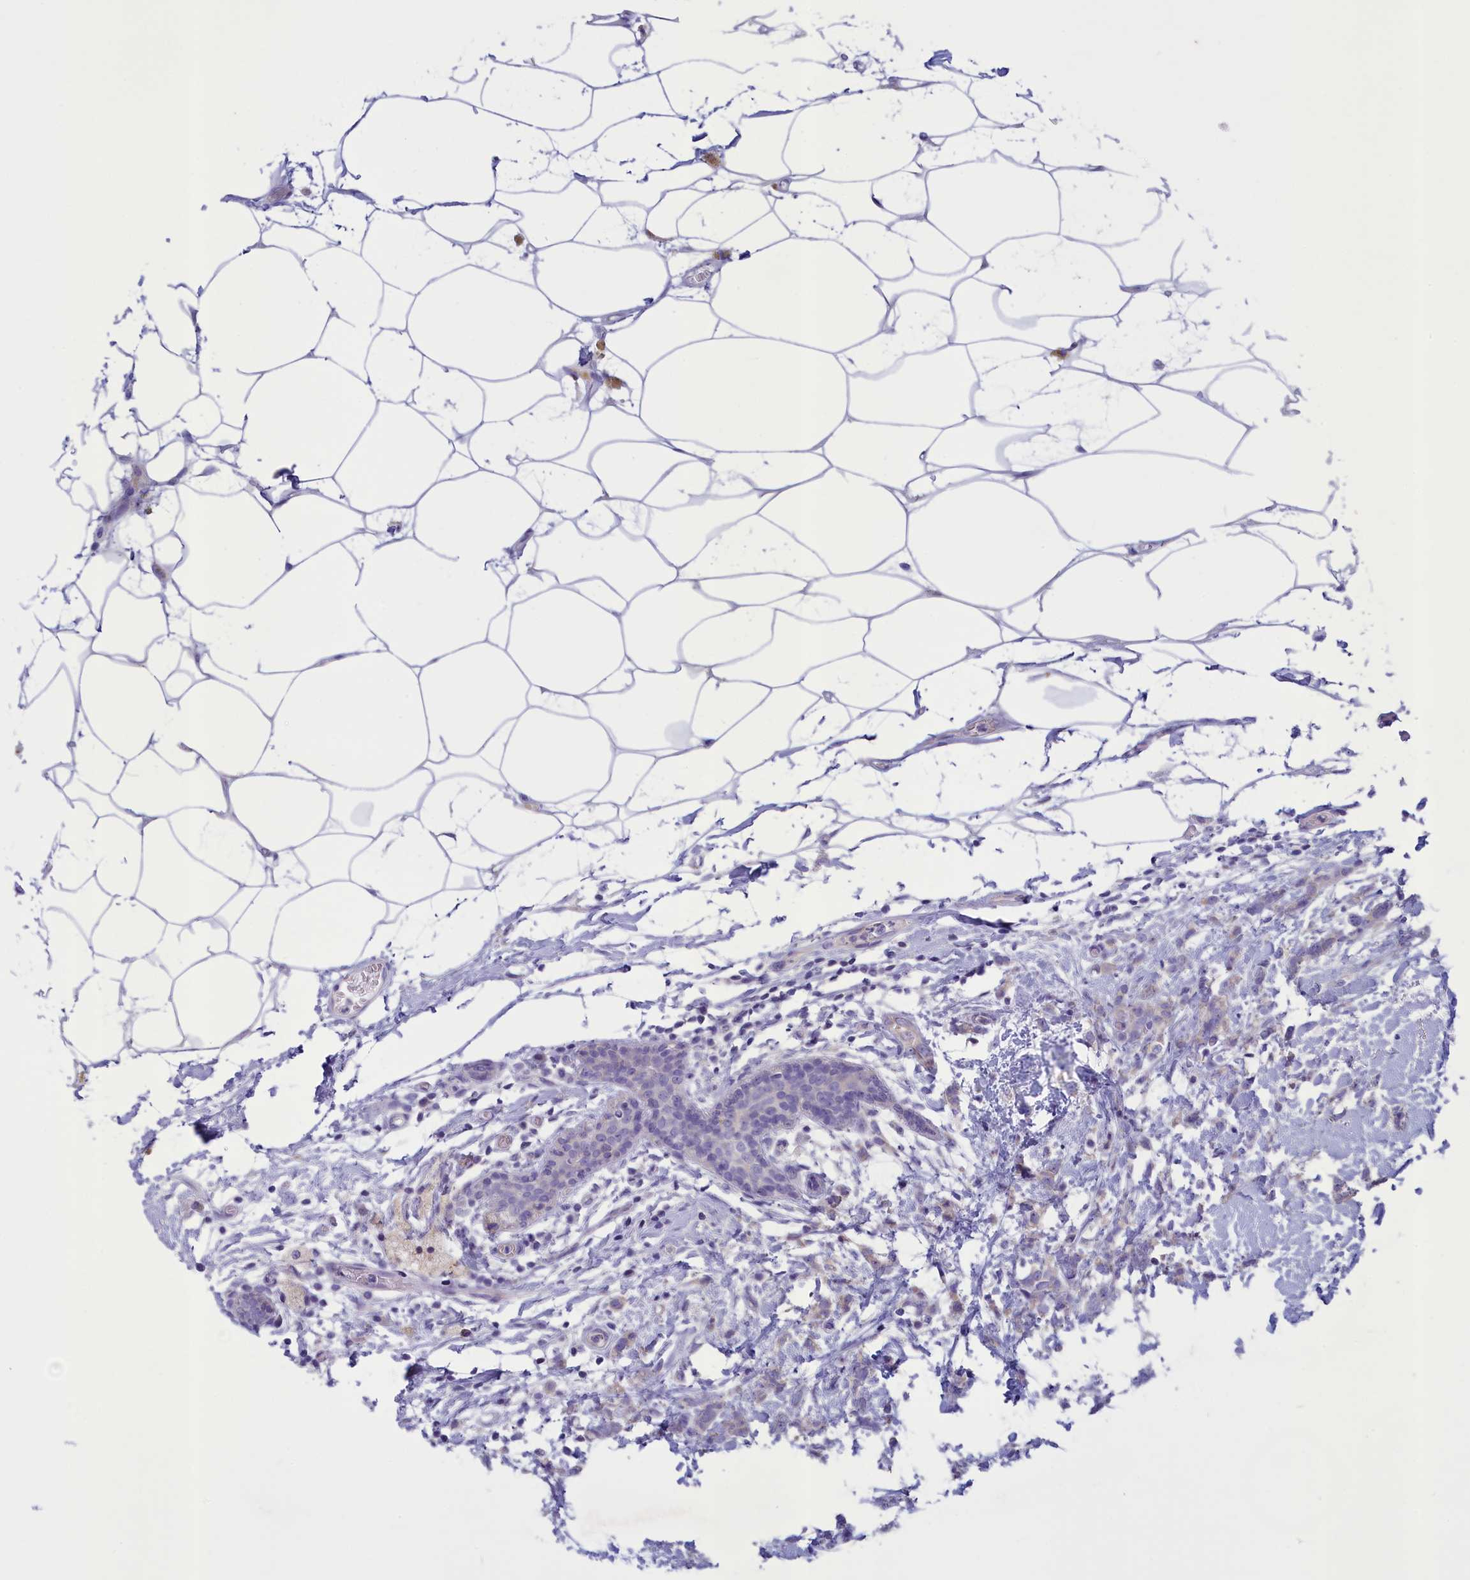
{"staining": {"intensity": "negative", "quantity": "none", "location": "none"}, "tissue": "breast cancer", "cell_type": "Tumor cells", "image_type": "cancer", "snomed": [{"axis": "morphology", "description": "Lobular carcinoma"}, {"axis": "topography", "description": "Breast"}], "caption": "Immunohistochemistry image of human breast cancer (lobular carcinoma) stained for a protein (brown), which reveals no expression in tumor cells.", "gene": "CORO2A", "patient": {"sex": "female", "age": 58}}